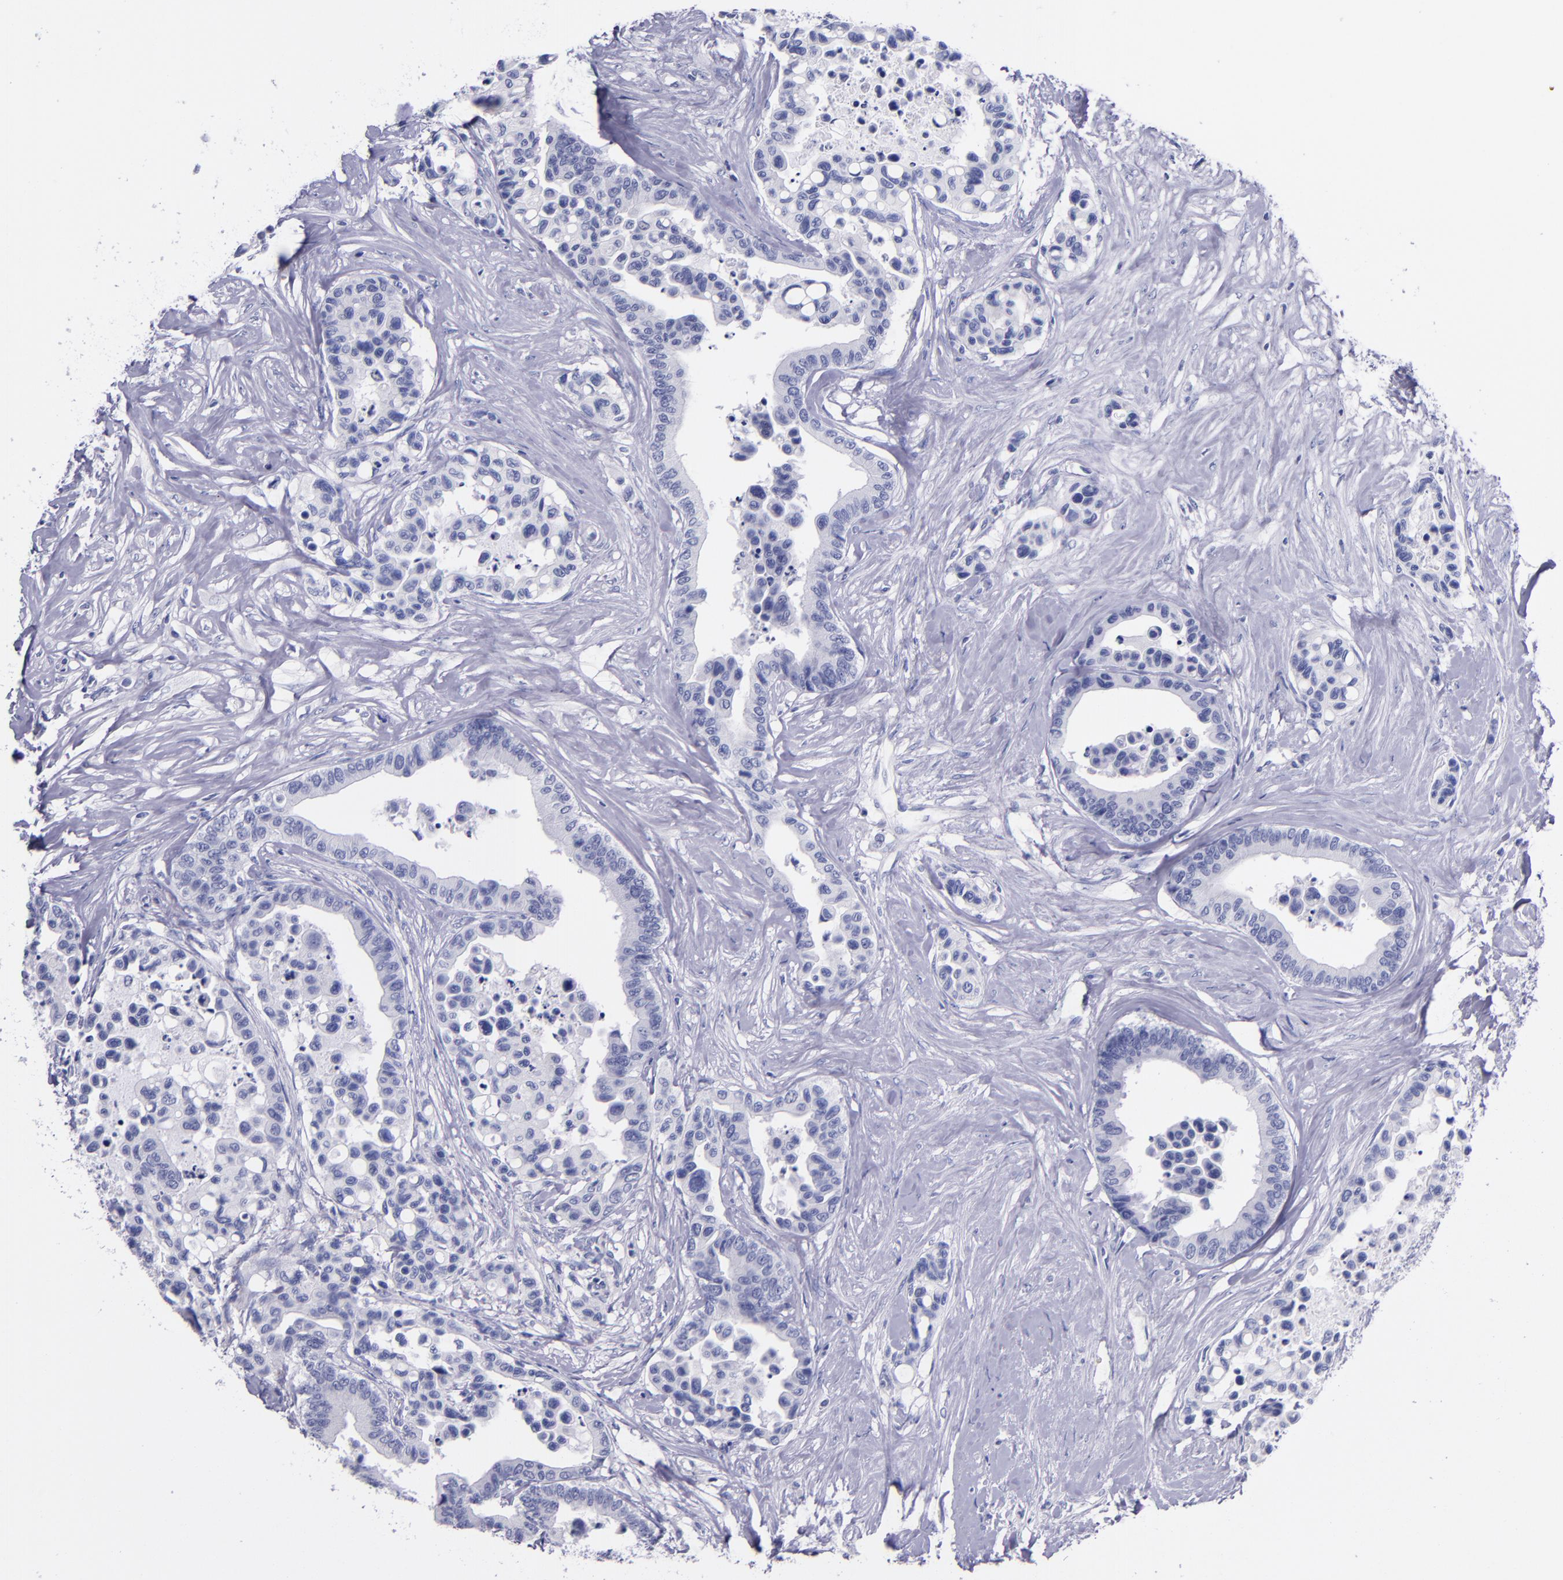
{"staining": {"intensity": "negative", "quantity": "none", "location": "none"}, "tissue": "colorectal cancer", "cell_type": "Tumor cells", "image_type": "cancer", "snomed": [{"axis": "morphology", "description": "Adenocarcinoma, NOS"}, {"axis": "topography", "description": "Colon"}], "caption": "Immunohistochemistry (IHC) of colorectal cancer (adenocarcinoma) demonstrates no expression in tumor cells. (Immunohistochemistry (IHC), brightfield microscopy, high magnification).", "gene": "SV2A", "patient": {"sex": "male", "age": 82}}